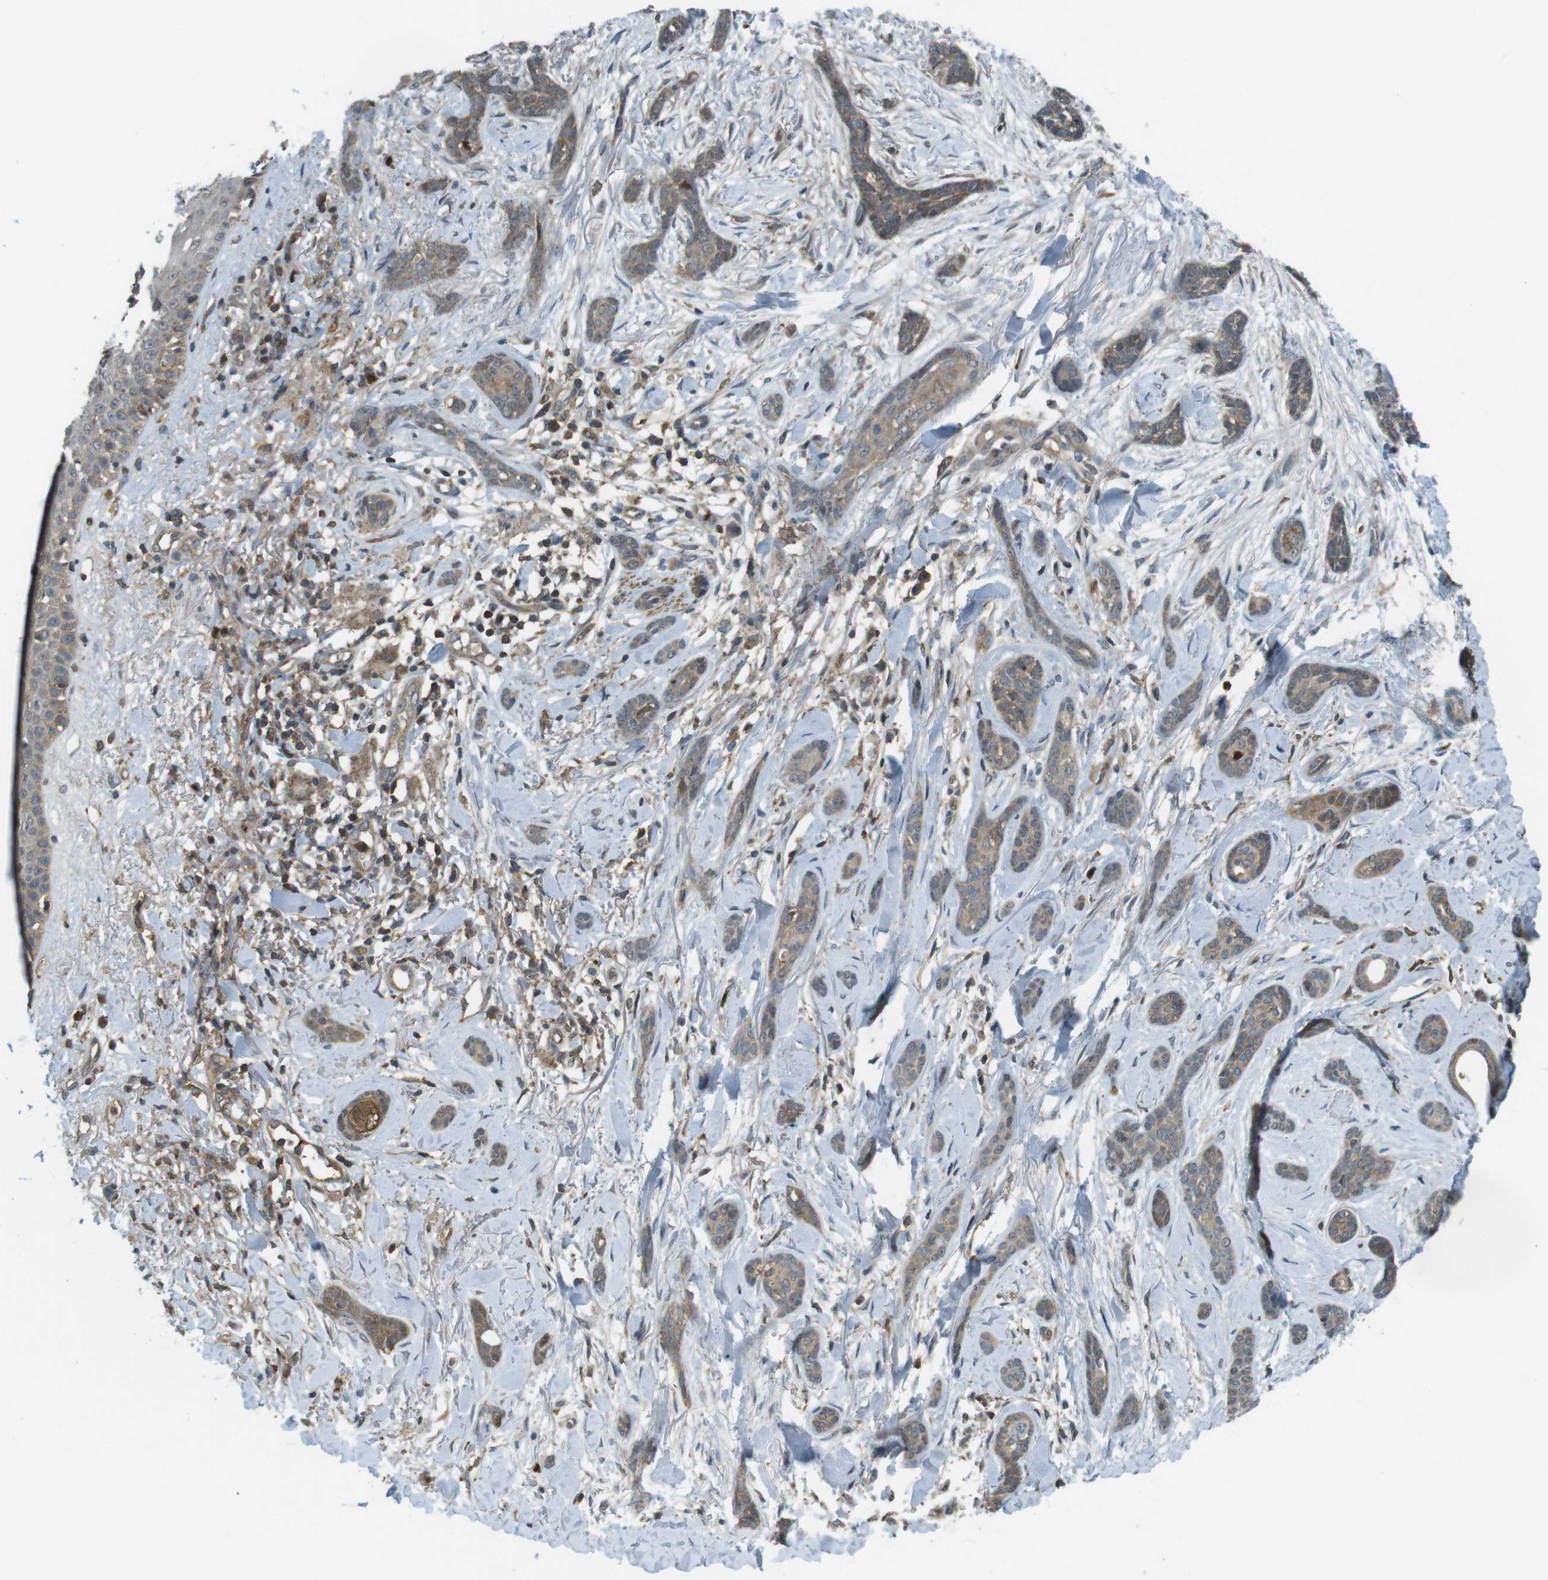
{"staining": {"intensity": "moderate", "quantity": ">75%", "location": "cytoplasmic/membranous"}, "tissue": "skin cancer", "cell_type": "Tumor cells", "image_type": "cancer", "snomed": [{"axis": "morphology", "description": "Basal cell carcinoma"}, {"axis": "morphology", "description": "Adnexal tumor, benign"}, {"axis": "topography", "description": "Skin"}], "caption": "Protein analysis of skin benign adnexal tumor tissue reveals moderate cytoplasmic/membranous positivity in approximately >75% of tumor cells.", "gene": "LRRC3B", "patient": {"sex": "female", "age": 42}}